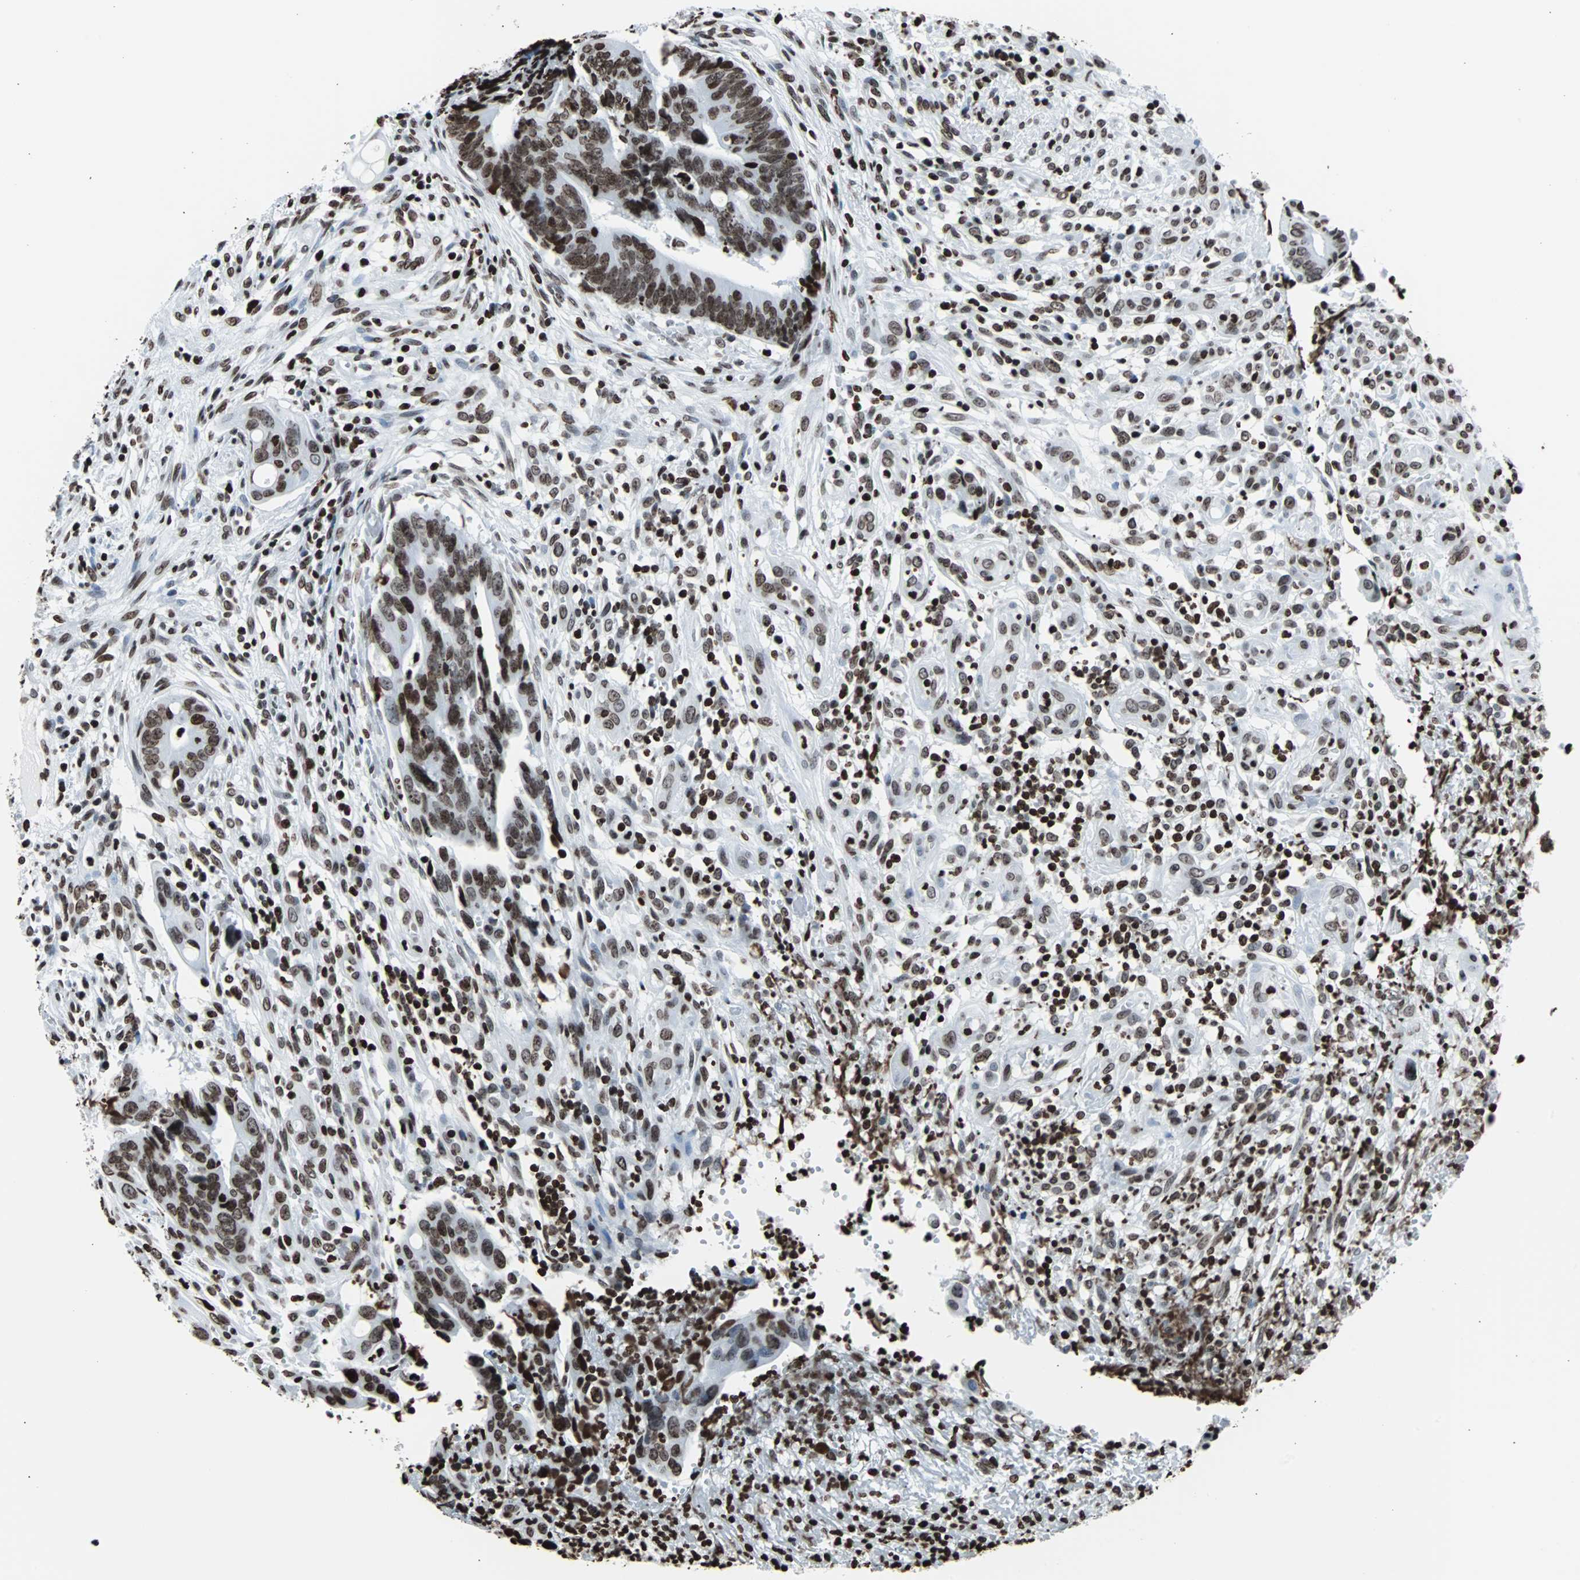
{"staining": {"intensity": "strong", "quantity": ">75%", "location": "nuclear"}, "tissue": "colorectal cancer", "cell_type": "Tumor cells", "image_type": "cancer", "snomed": [{"axis": "morphology", "description": "Adenocarcinoma, NOS"}, {"axis": "topography", "description": "Colon"}], "caption": "The micrograph exhibits a brown stain indicating the presence of a protein in the nuclear of tumor cells in colorectal adenocarcinoma. (DAB IHC, brown staining for protein, blue staining for nuclei).", "gene": "H2BC18", "patient": {"sex": "female", "age": 57}}